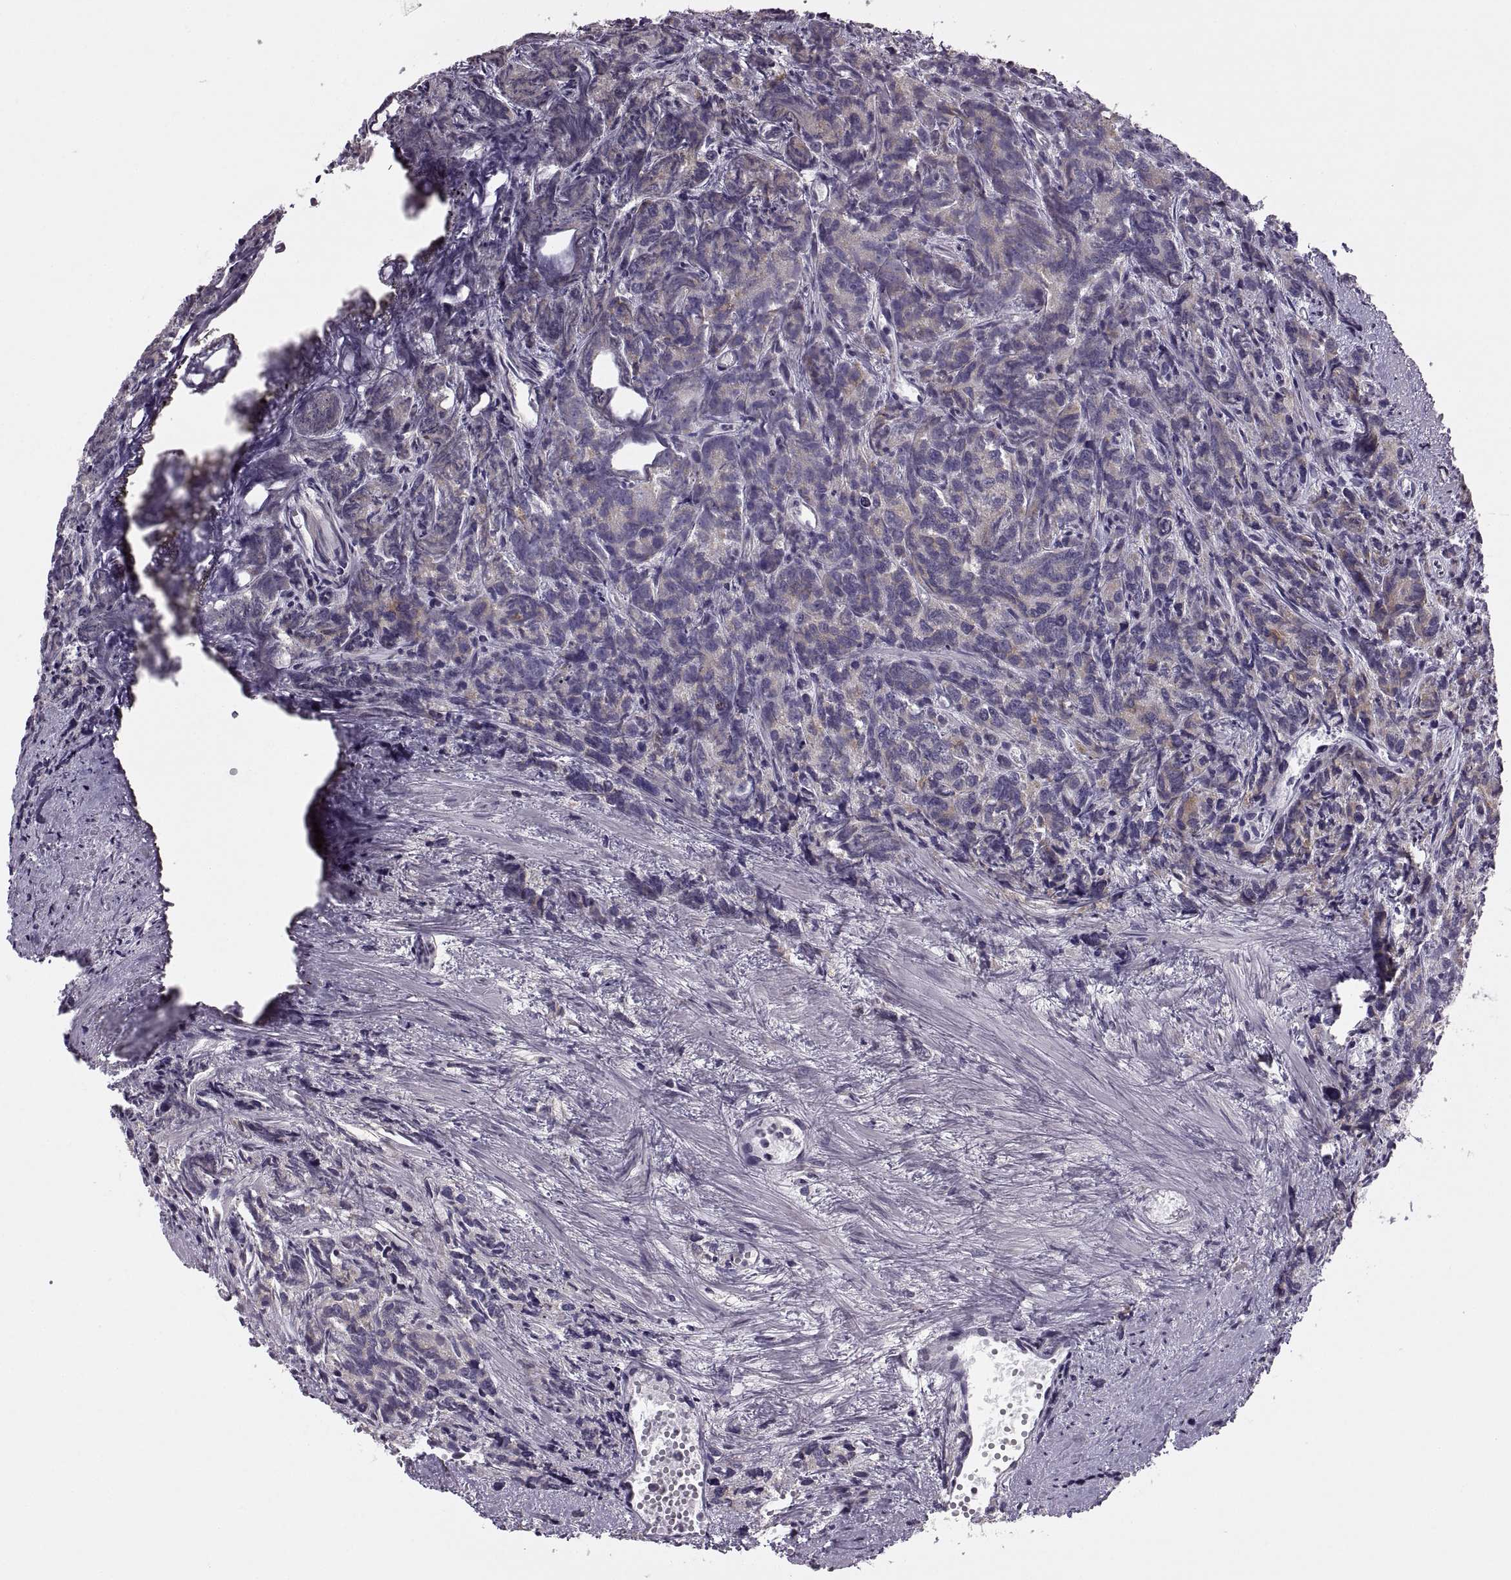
{"staining": {"intensity": "moderate", "quantity": "<25%", "location": "cytoplasmic/membranous"}, "tissue": "prostate cancer", "cell_type": "Tumor cells", "image_type": "cancer", "snomed": [{"axis": "morphology", "description": "Adenocarcinoma, High grade"}, {"axis": "topography", "description": "Prostate"}], "caption": "Adenocarcinoma (high-grade) (prostate) stained with a protein marker shows moderate staining in tumor cells.", "gene": "LETM2", "patient": {"sex": "male", "age": 77}}